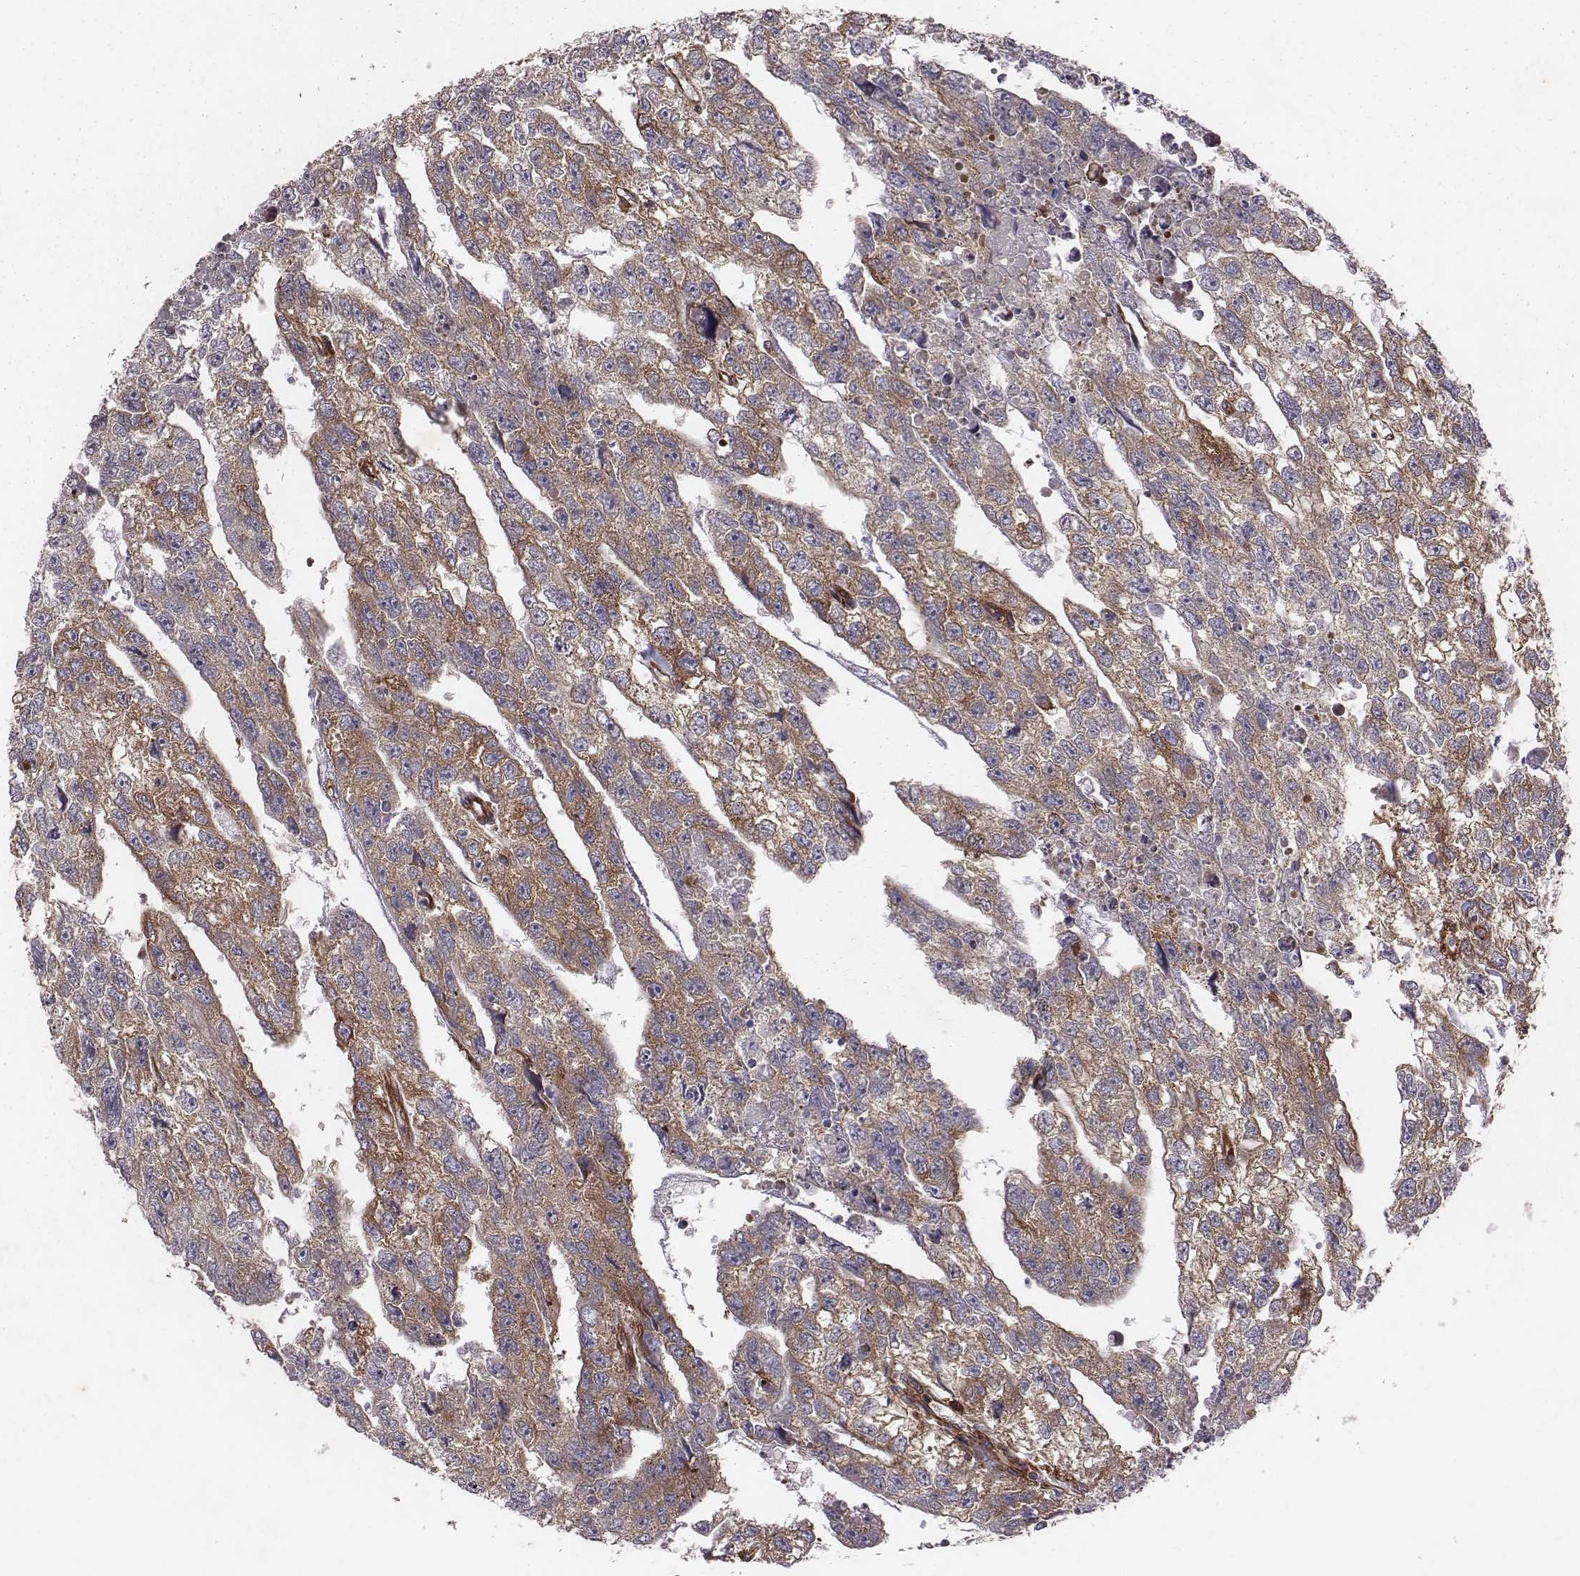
{"staining": {"intensity": "moderate", "quantity": "25%-75%", "location": "cytoplasmic/membranous"}, "tissue": "testis cancer", "cell_type": "Tumor cells", "image_type": "cancer", "snomed": [{"axis": "morphology", "description": "Carcinoma, Embryonal, NOS"}, {"axis": "morphology", "description": "Teratoma, malignant, NOS"}, {"axis": "topography", "description": "Testis"}], "caption": "Testis cancer was stained to show a protein in brown. There is medium levels of moderate cytoplasmic/membranous positivity in approximately 25%-75% of tumor cells.", "gene": "TXLNA", "patient": {"sex": "male", "age": 44}}